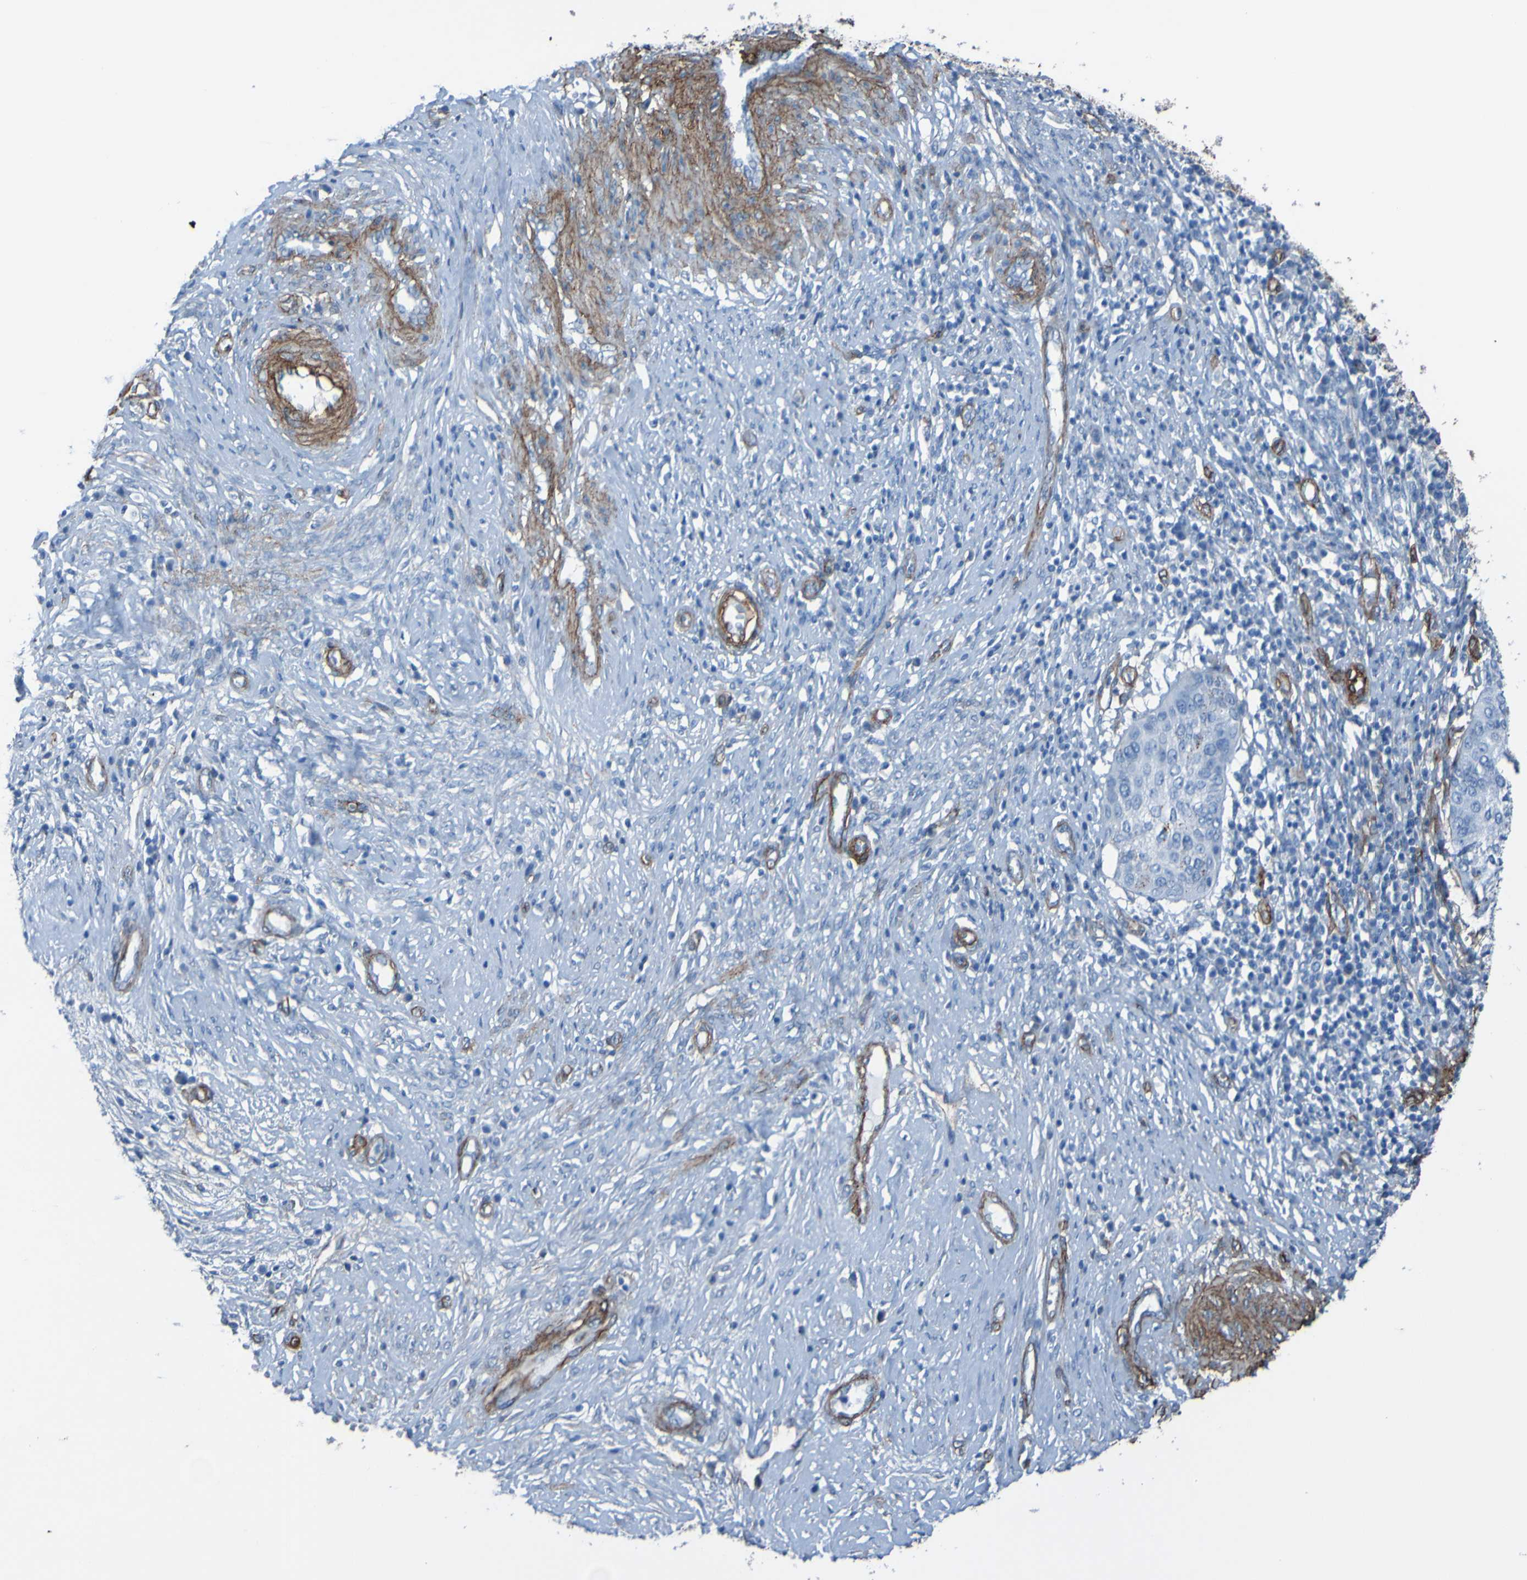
{"staining": {"intensity": "negative", "quantity": "none", "location": "none"}, "tissue": "cervical cancer", "cell_type": "Tumor cells", "image_type": "cancer", "snomed": [{"axis": "morphology", "description": "Normal tissue, NOS"}, {"axis": "morphology", "description": "Squamous cell carcinoma, NOS"}, {"axis": "topography", "description": "Cervix"}], "caption": "Tumor cells are negative for protein expression in human cervical cancer. (Brightfield microscopy of DAB immunohistochemistry (IHC) at high magnification).", "gene": "COL4A2", "patient": {"sex": "female", "age": 39}}